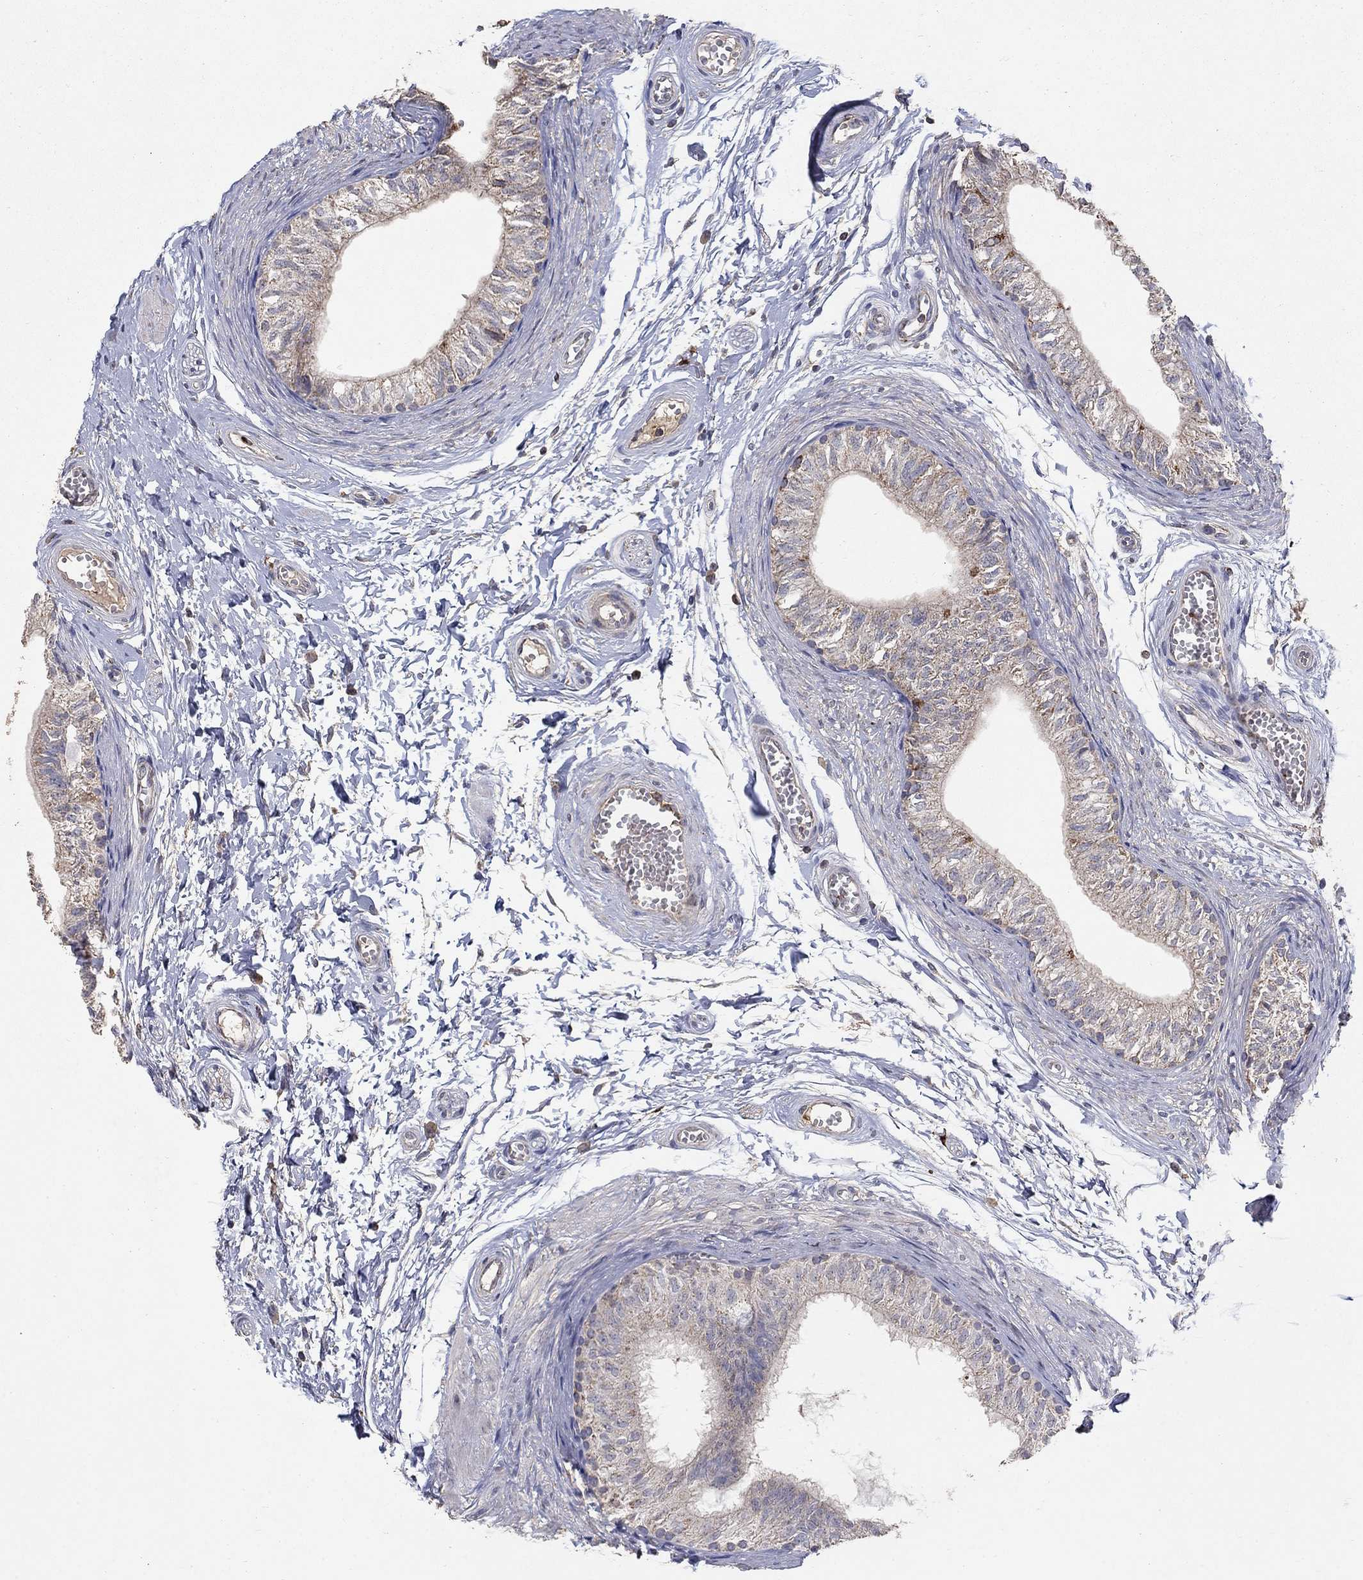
{"staining": {"intensity": "moderate", "quantity": "25%-75%", "location": "cytoplasmic/membranous"}, "tissue": "epididymis", "cell_type": "Glandular cells", "image_type": "normal", "snomed": [{"axis": "morphology", "description": "Normal tissue, NOS"}, {"axis": "topography", "description": "Epididymis"}], "caption": "Epididymis was stained to show a protein in brown. There is medium levels of moderate cytoplasmic/membranous positivity in about 25%-75% of glandular cells.", "gene": "GPSM1", "patient": {"sex": "male", "age": 22}}